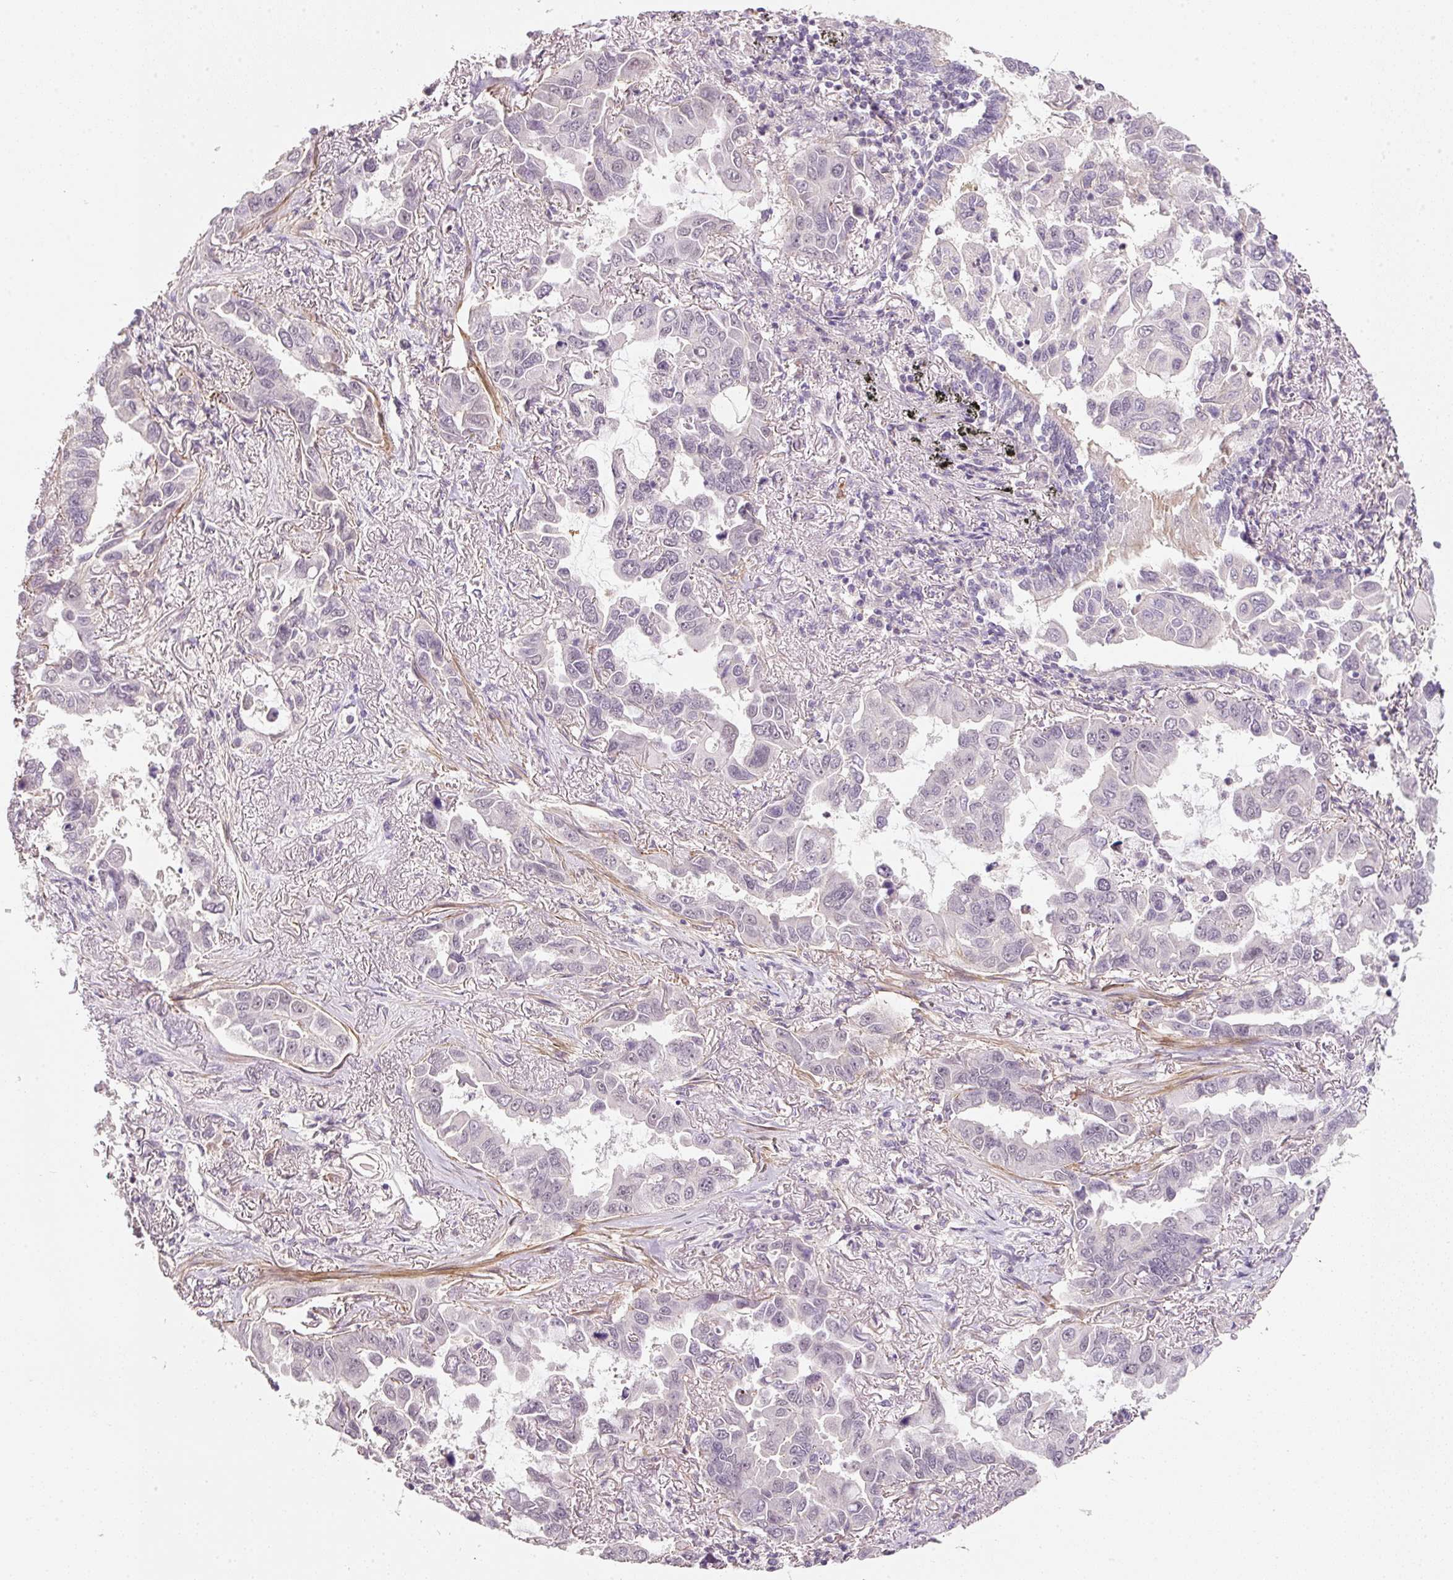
{"staining": {"intensity": "negative", "quantity": "none", "location": "none"}, "tissue": "lung cancer", "cell_type": "Tumor cells", "image_type": "cancer", "snomed": [{"axis": "morphology", "description": "Adenocarcinoma, NOS"}, {"axis": "topography", "description": "Lung"}], "caption": "Lung cancer was stained to show a protein in brown. There is no significant staining in tumor cells. The staining was performed using DAB (3,3'-diaminobenzidine) to visualize the protein expression in brown, while the nuclei were stained in blue with hematoxylin (Magnification: 20x).", "gene": "TIRAP", "patient": {"sex": "male", "age": 64}}